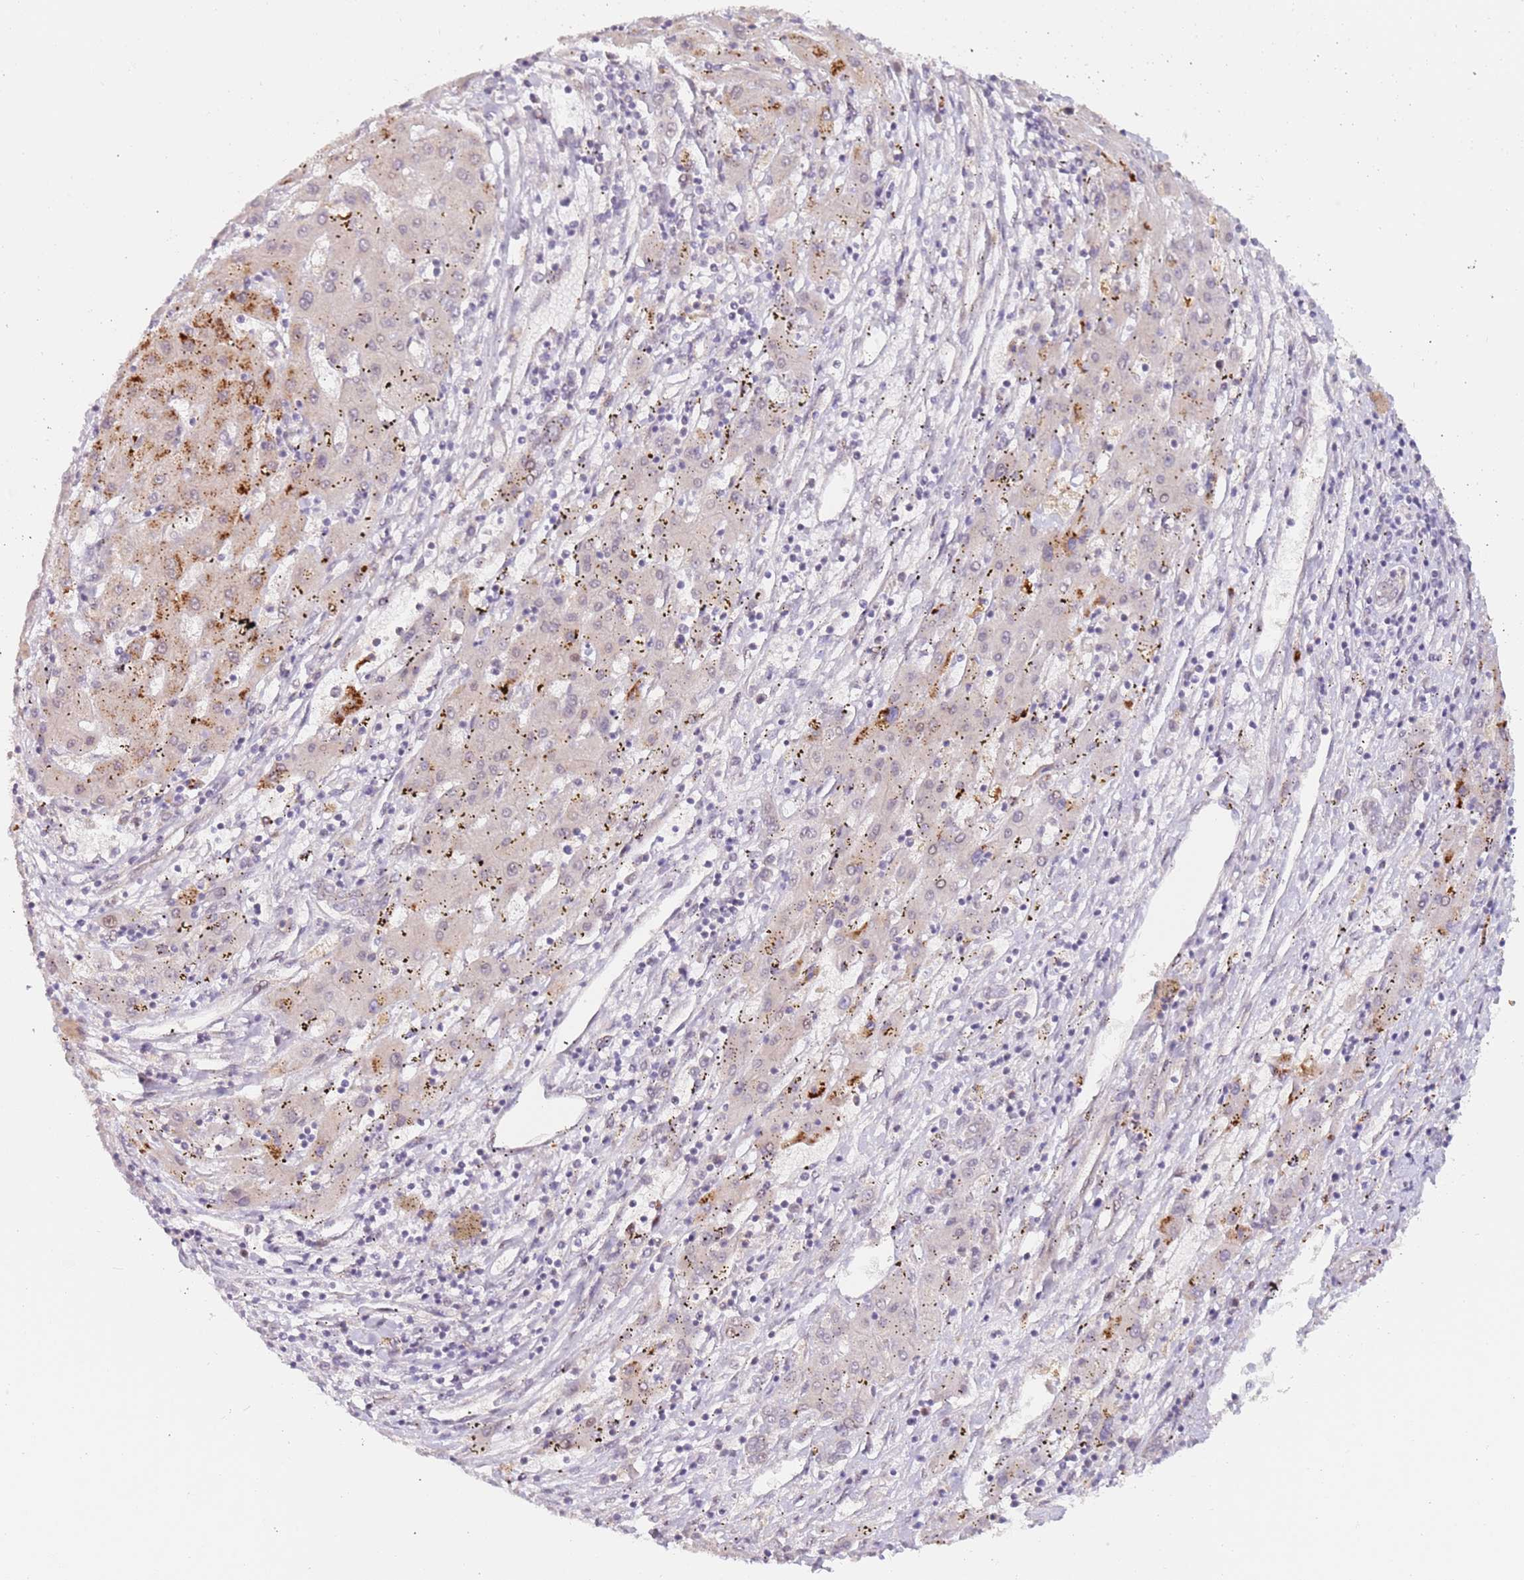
{"staining": {"intensity": "moderate", "quantity": "25%-75%", "location": "cytoplasmic/membranous"}, "tissue": "liver cancer", "cell_type": "Tumor cells", "image_type": "cancer", "snomed": [{"axis": "morphology", "description": "Carcinoma, Hepatocellular, NOS"}, {"axis": "topography", "description": "Liver"}], "caption": "High-power microscopy captured an IHC micrograph of hepatocellular carcinoma (liver), revealing moderate cytoplasmic/membranous positivity in approximately 25%-75% of tumor cells.", "gene": "LGALSL", "patient": {"sex": "male", "age": 72}}